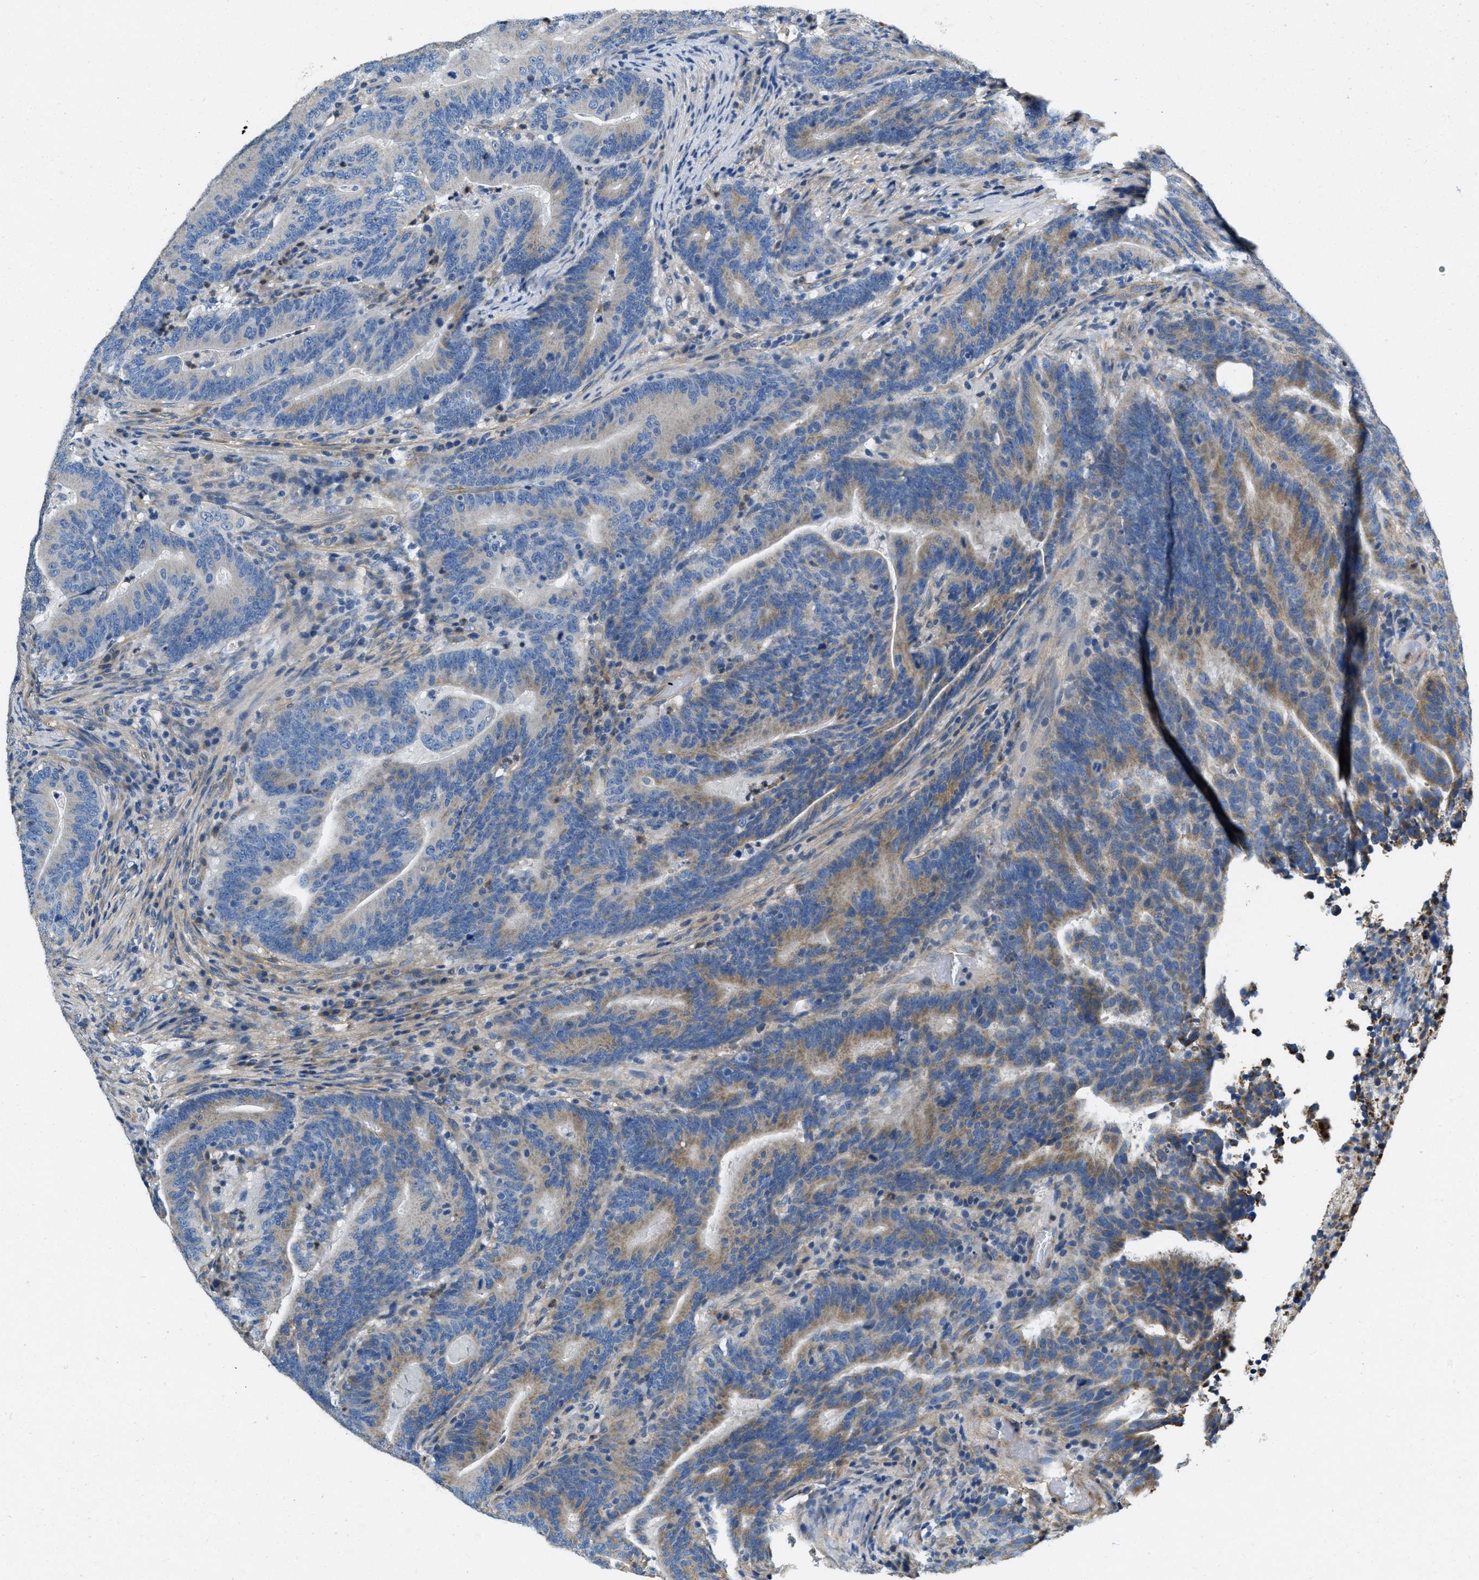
{"staining": {"intensity": "moderate", "quantity": "<25%", "location": "cytoplasmic/membranous"}, "tissue": "colorectal cancer", "cell_type": "Tumor cells", "image_type": "cancer", "snomed": [{"axis": "morphology", "description": "Adenocarcinoma, NOS"}, {"axis": "topography", "description": "Colon"}], "caption": "IHC (DAB (3,3'-diaminobenzidine)) staining of colorectal adenocarcinoma demonstrates moderate cytoplasmic/membranous protein positivity in approximately <25% of tumor cells. The protein of interest is stained brown, and the nuclei are stained in blue (DAB IHC with brightfield microscopy, high magnification).", "gene": "TOMM70", "patient": {"sex": "female", "age": 66}}